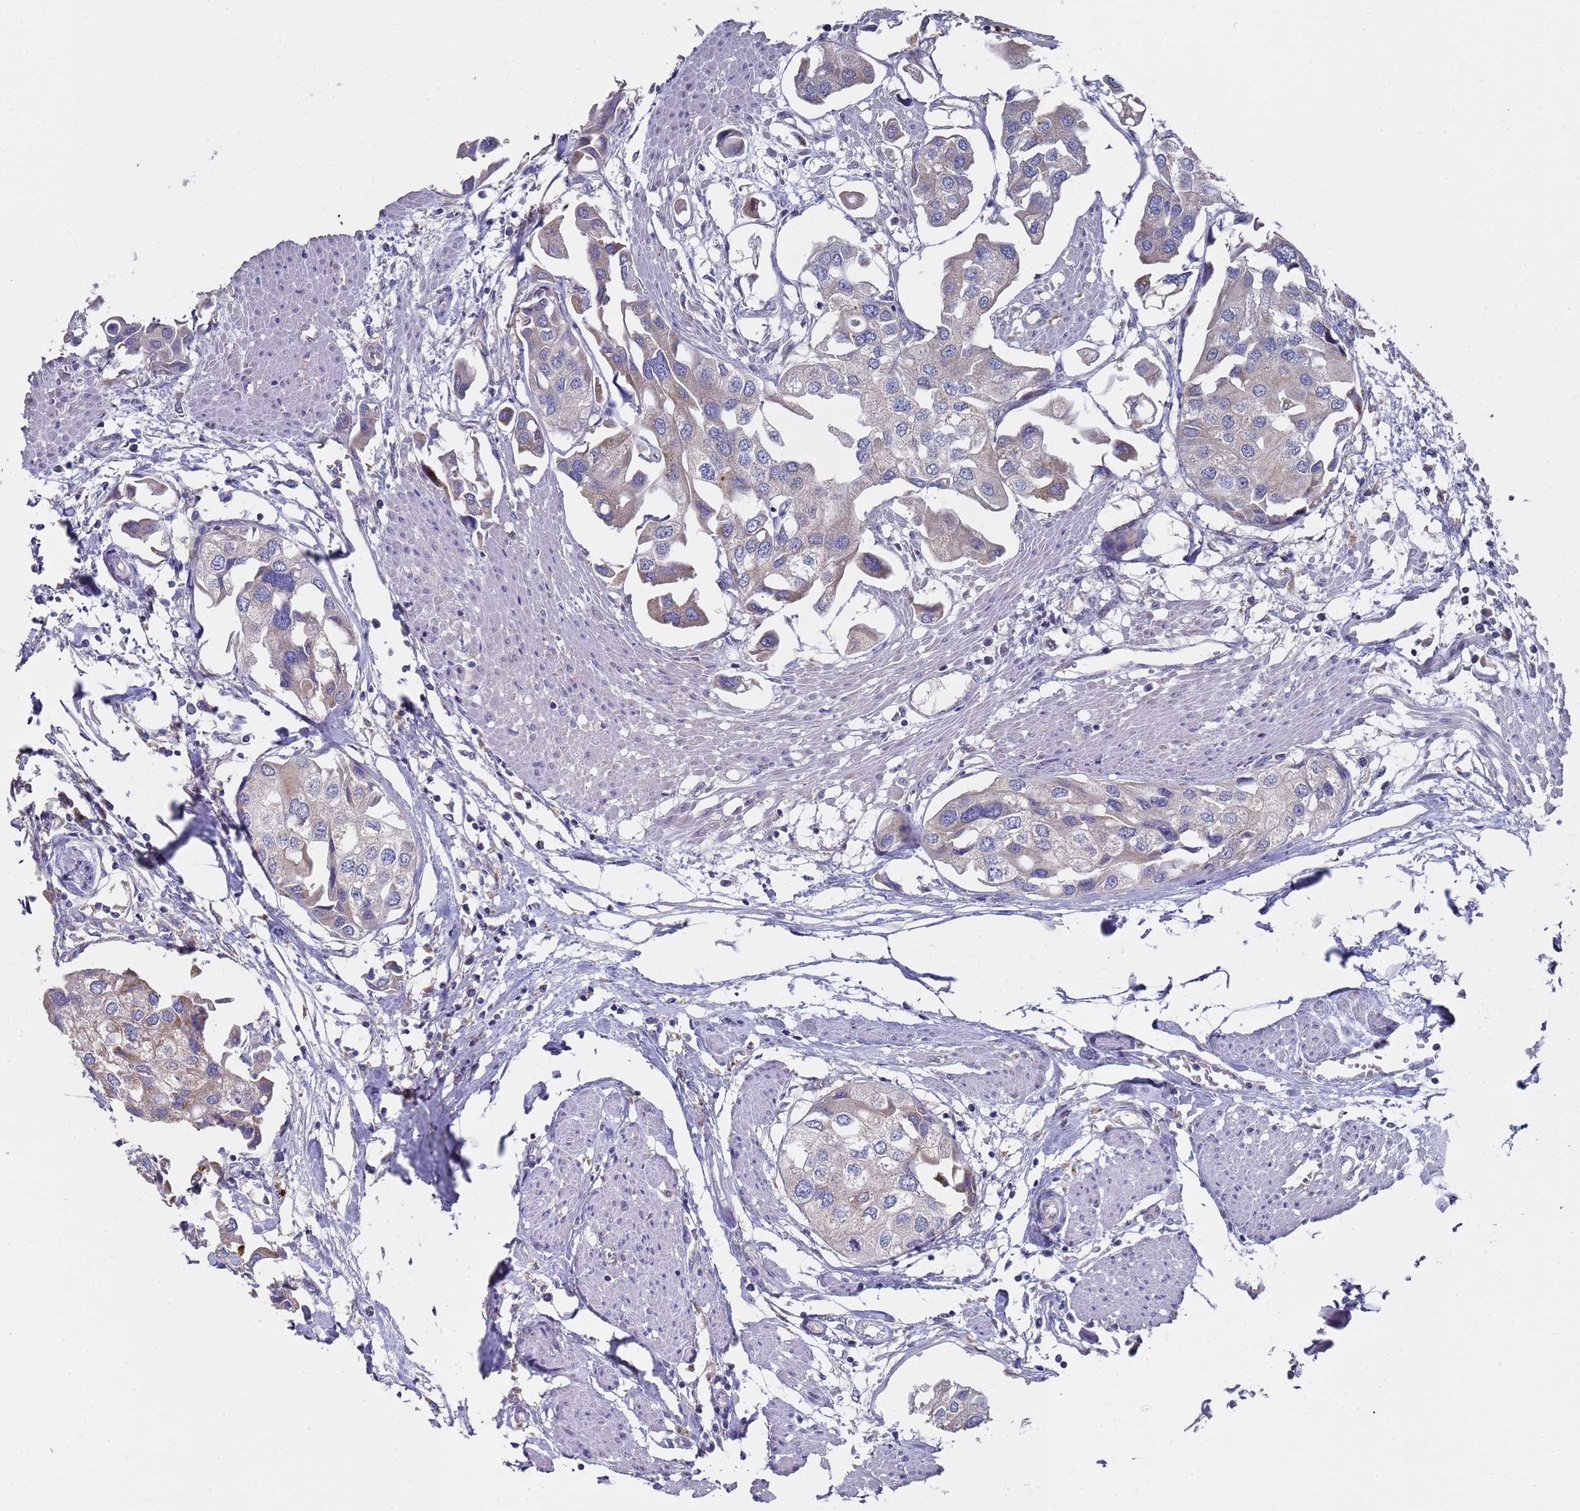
{"staining": {"intensity": "weak", "quantity": "<25%", "location": "cytoplasmic/membranous"}, "tissue": "urothelial cancer", "cell_type": "Tumor cells", "image_type": "cancer", "snomed": [{"axis": "morphology", "description": "Urothelial carcinoma, High grade"}, {"axis": "topography", "description": "Urinary bladder"}], "caption": "Immunohistochemical staining of human urothelial cancer displays no significant expression in tumor cells.", "gene": "NPEPPS", "patient": {"sex": "male", "age": 64}}